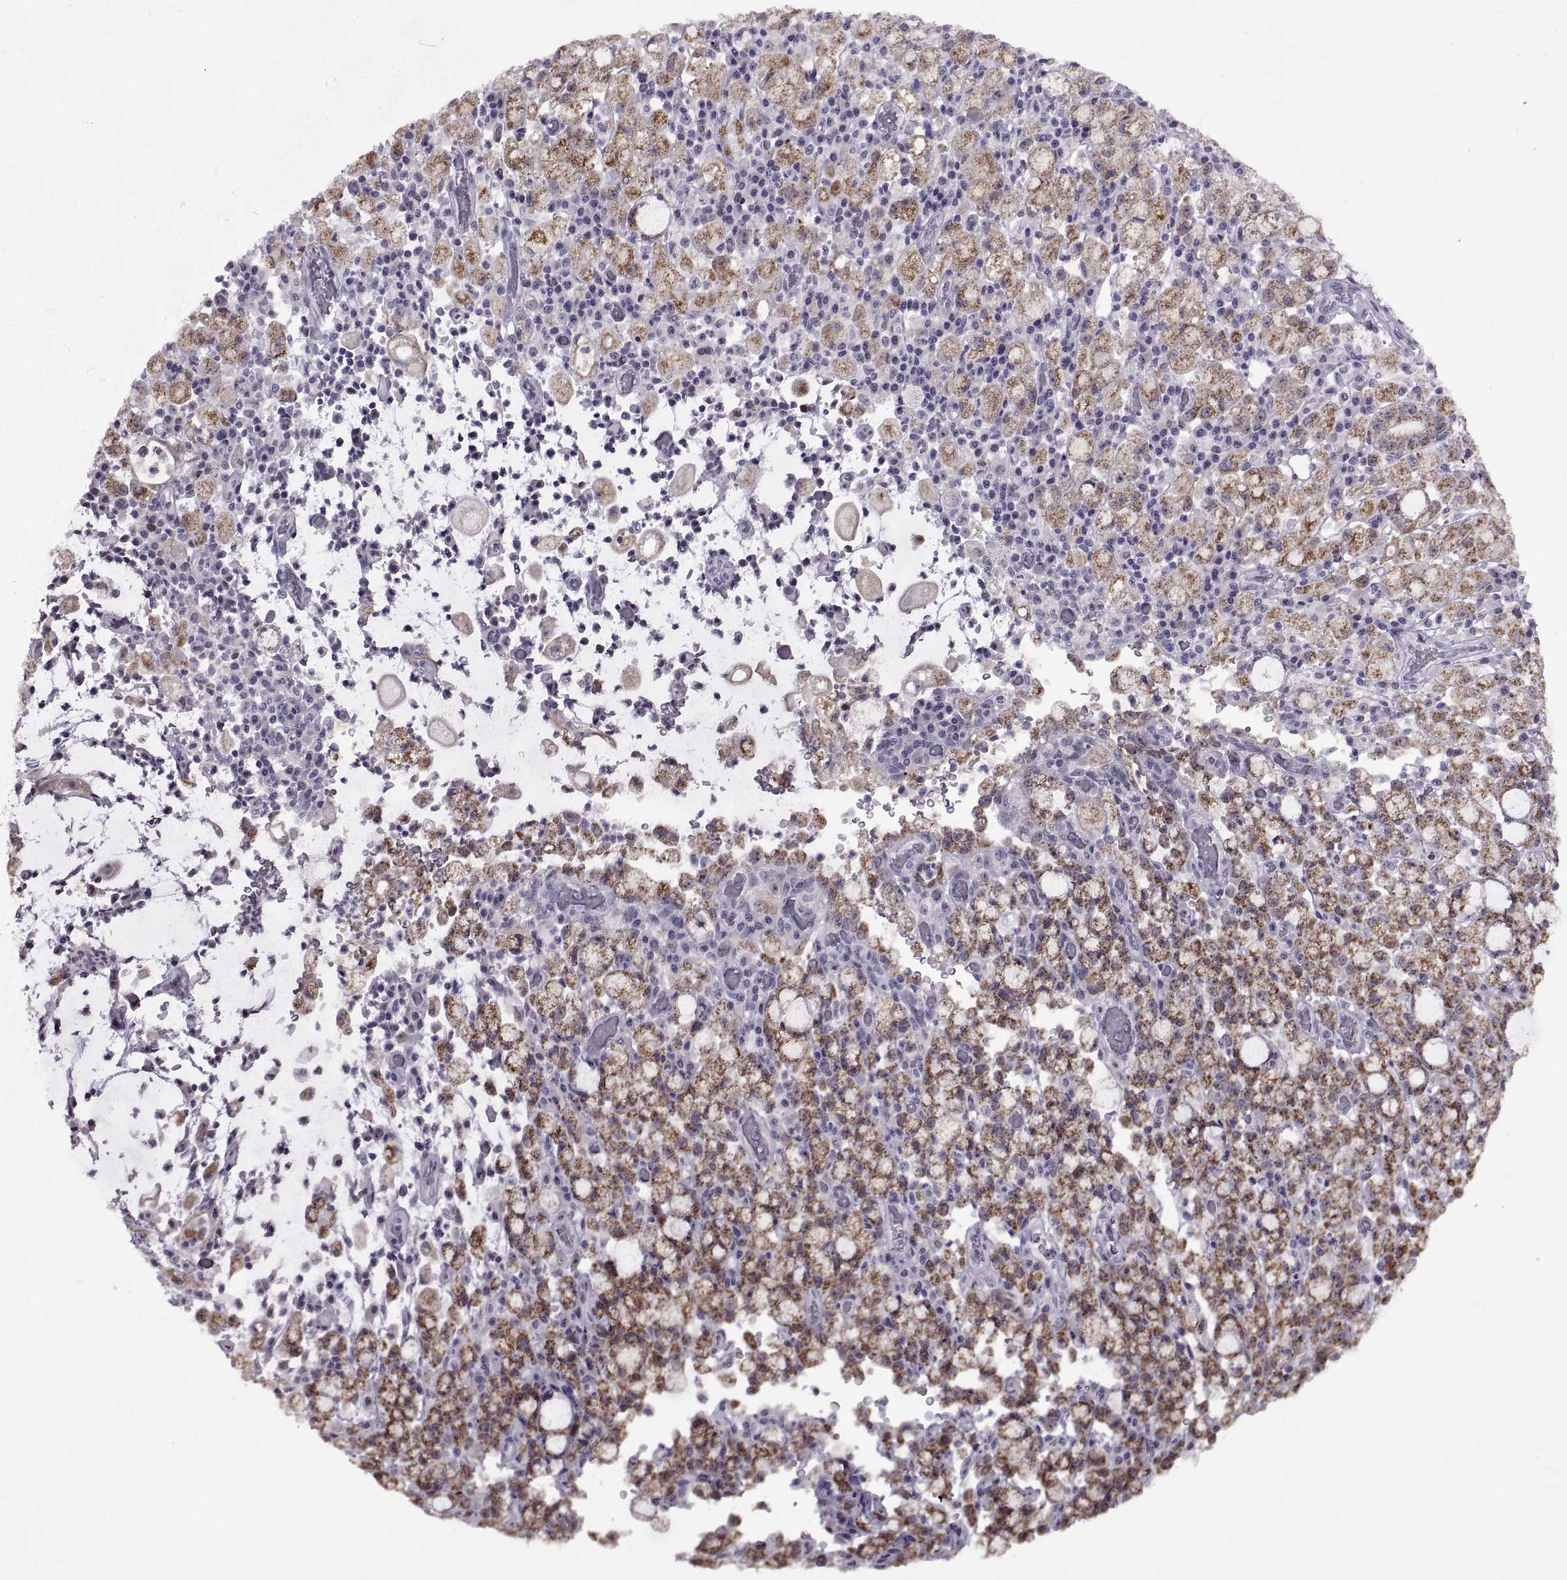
{"staining": {"intensity": "strong", "quantity": "25%-75%", "location": "cytoplasmic/membranous"}, "tissue": "stomach cancer", "cell_type": "Tumor cells", "image_type": "cancer", "snomed": [{"axis": "morphology", "description": "Adenocarcinoma, NOS"}, {"axis": "topography", "description": "Stomach"}], "caption": "Immunohistochemical staining of stomach cancer reveals high levels of strong cytoplasmic/membranous protein positivity in approximately 25%-75% of tumor cells. The protein is stained brown, and the nuclei are stained in blue (DAB IHC with brightfield microscopy, high magnification).", "gene": "ASIC2", "patient": {"sex": "male", "age": 58}}